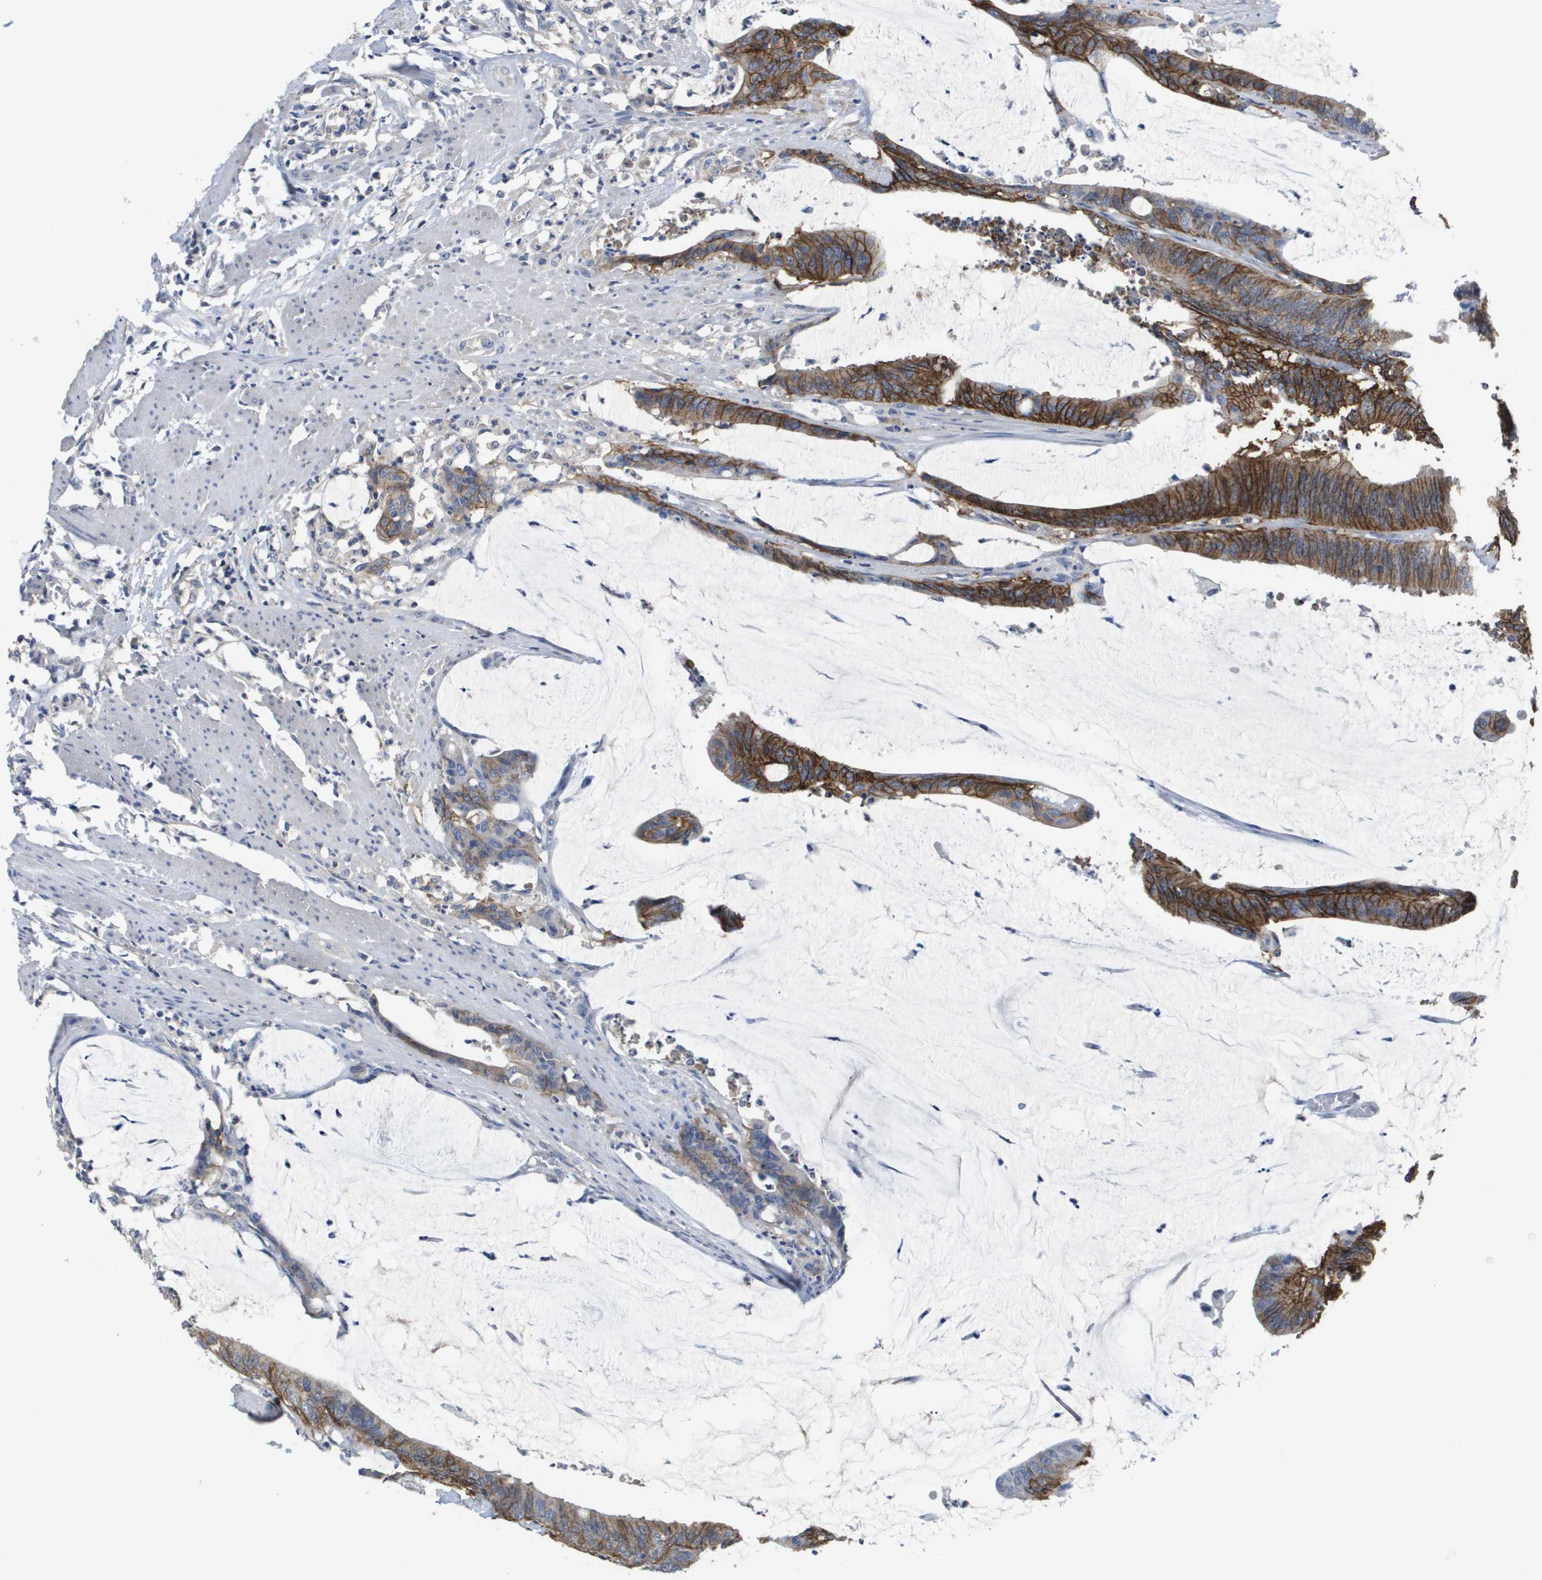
{"staining": {"intensity": "strong", "quantity": ">75%", "location": "cytoplasmic/membranous"}, "tissue": "colorectal cancer", "cell_type": "Tumor cells", "image_type": "cancer", "snomed": [{"axis": "morphology", "description": "Adenocarcinoma, NOS"}, {"axis": "topography", "description": "Rectum"}], "caption": "Tumor cells display high levels of strong cytoplasmic/membranous staining in about >75% of cells in colorectal cancer. The staining was performed using DAB (3,3'-diaminobenzidine) to visualize the protein expression in brown, while the nuclei were stained in blue with hematoxylin (Magnification: 20x).", "gene": "CA9", "patient": {"sex": "female", "age": 66}}